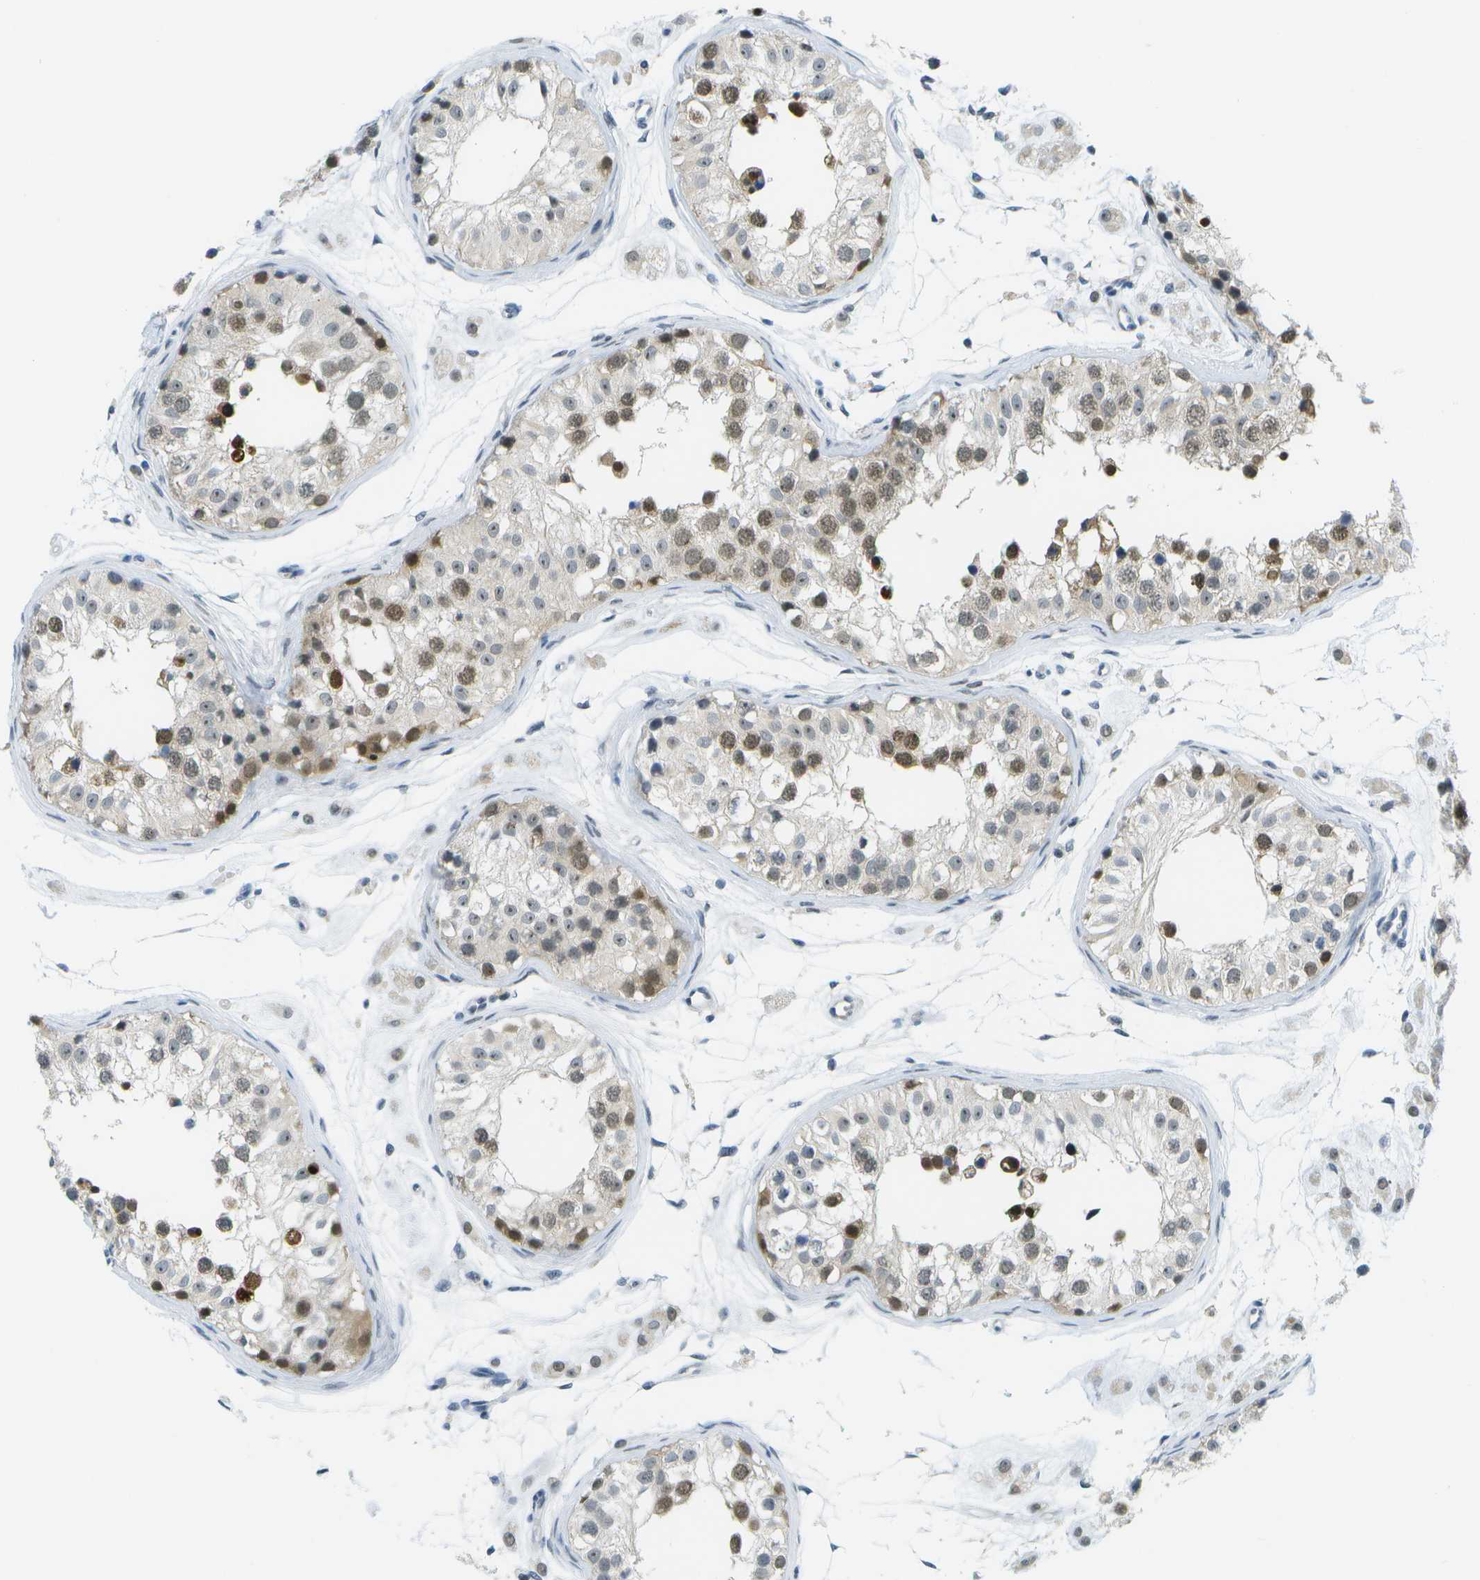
{"staining": {"intensity": "moderate", "quantity": "25%-75%", "location": "nuclear"}, "tissue": "testis", "cell_type": "Cells in seminiferous ducts", "image_type": "normal", "snomed": [{"axis": "morphology", "description": "Normal tissue, NOS"}, {"axis": "morphology", "description": "Adenocarcinoma, metastatic, NOS"}, {"axis": "topography", "description": "Testis"}], "caption": "DAB immunohistochemical staining of normal testis shows moderate nuclear protein staining in about 25%-75% of cells in seminiferous ducts. The protein of interest is shown in brown color, while the nuclei are stained blue.", "gene": "PITHD1", "patient": {"sex": "male", "age": 26}}